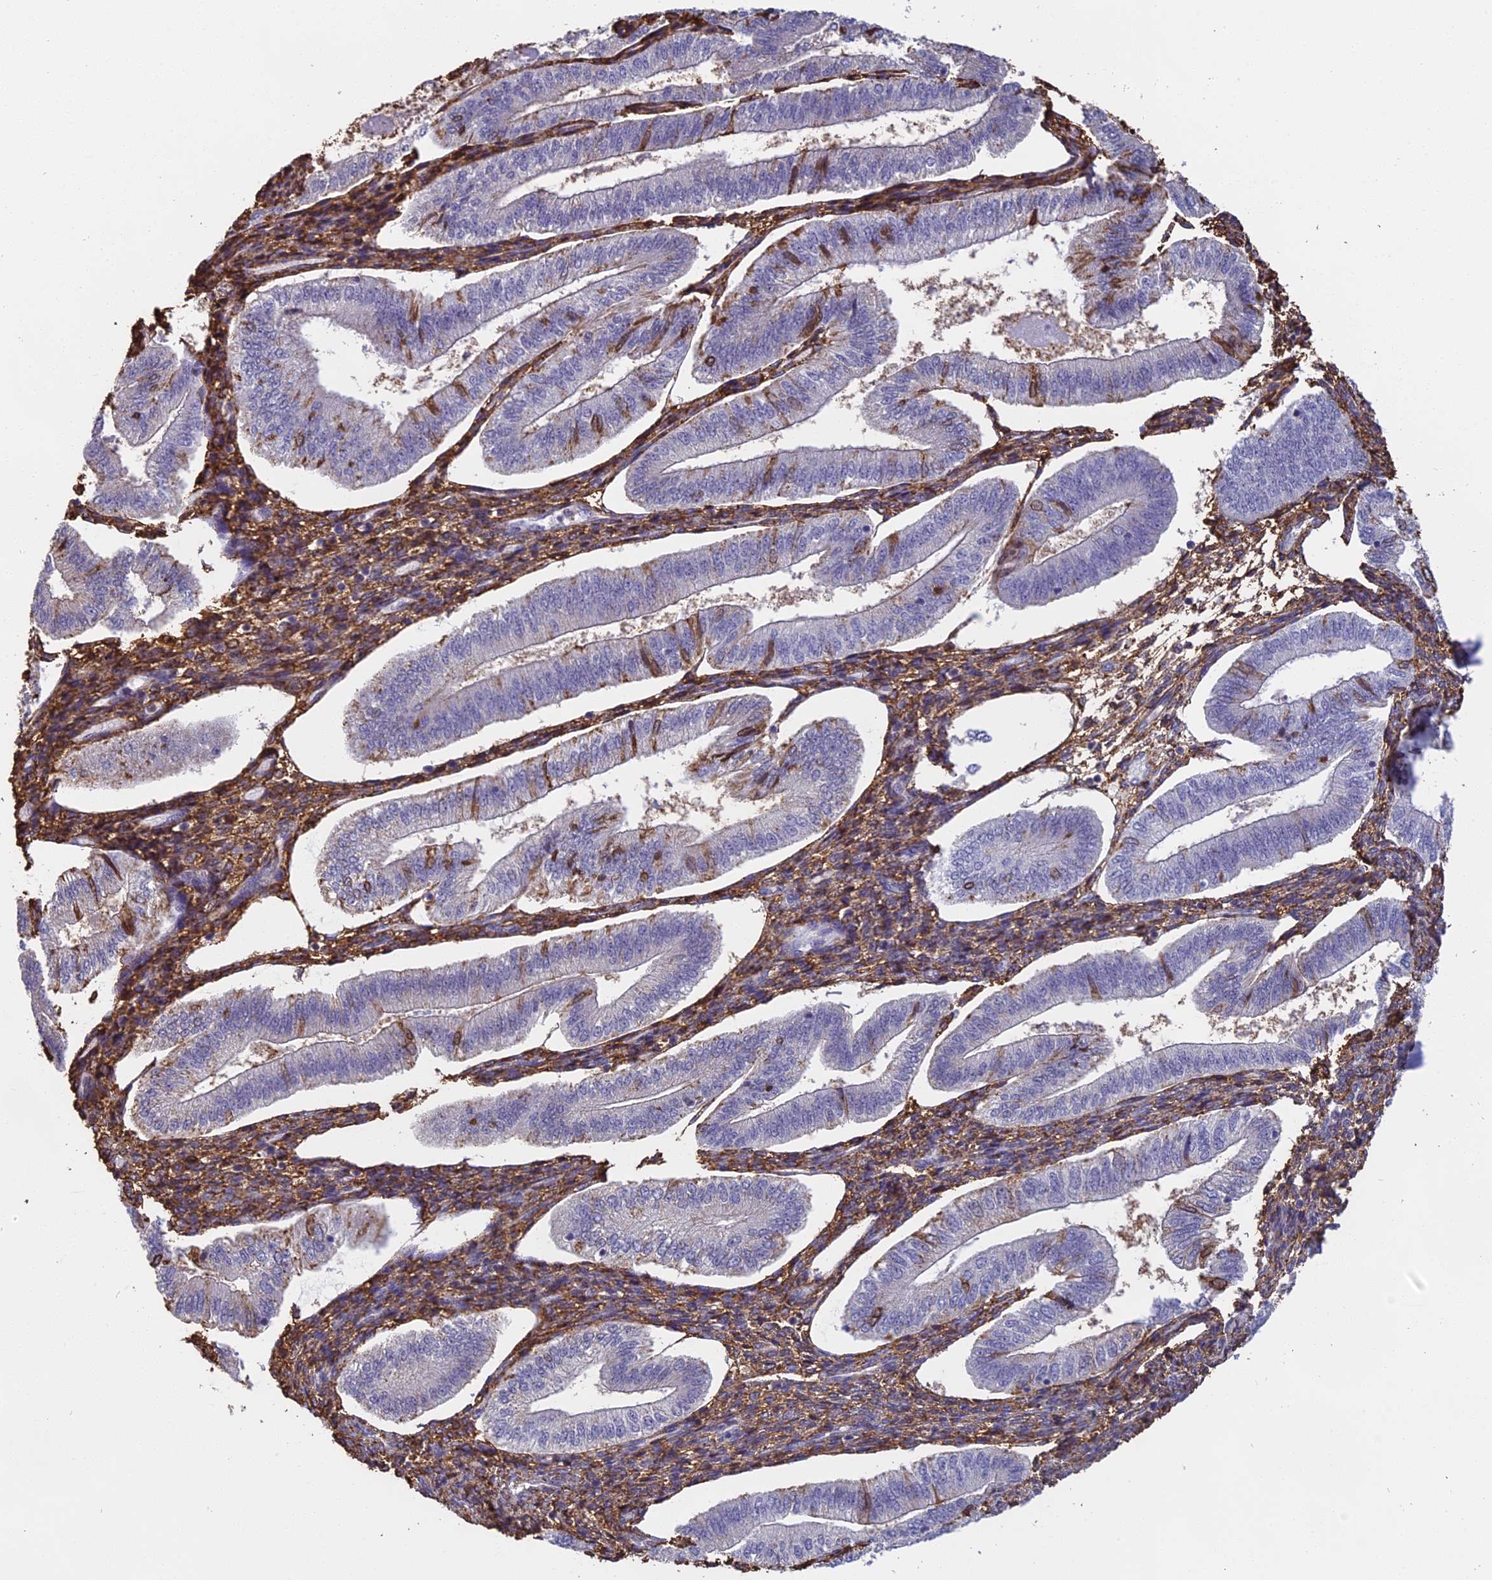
{"staining": {"intensity": "moderate", "quantity": "25%-75%", "location": "cytoplasmic/membranous"}, "tissue": "endometrium", "cell_type": "Cells in endometrial stroma", "image_type": "normal", "snomed": [{"axis": "morphology", "description": "Normal tissue, NOS"}, {"axis": "topography", "description": "Endometrium"}], "caption": "Moderate cytoplasmic/membranous expression for a protein is identified in about 25%-75% of cells in endometrial stroma of normal endometrium using immunohistochemistry (IHC).", "gene": "TMEM255B", "patient": {"sex": "female", "age": 34}}